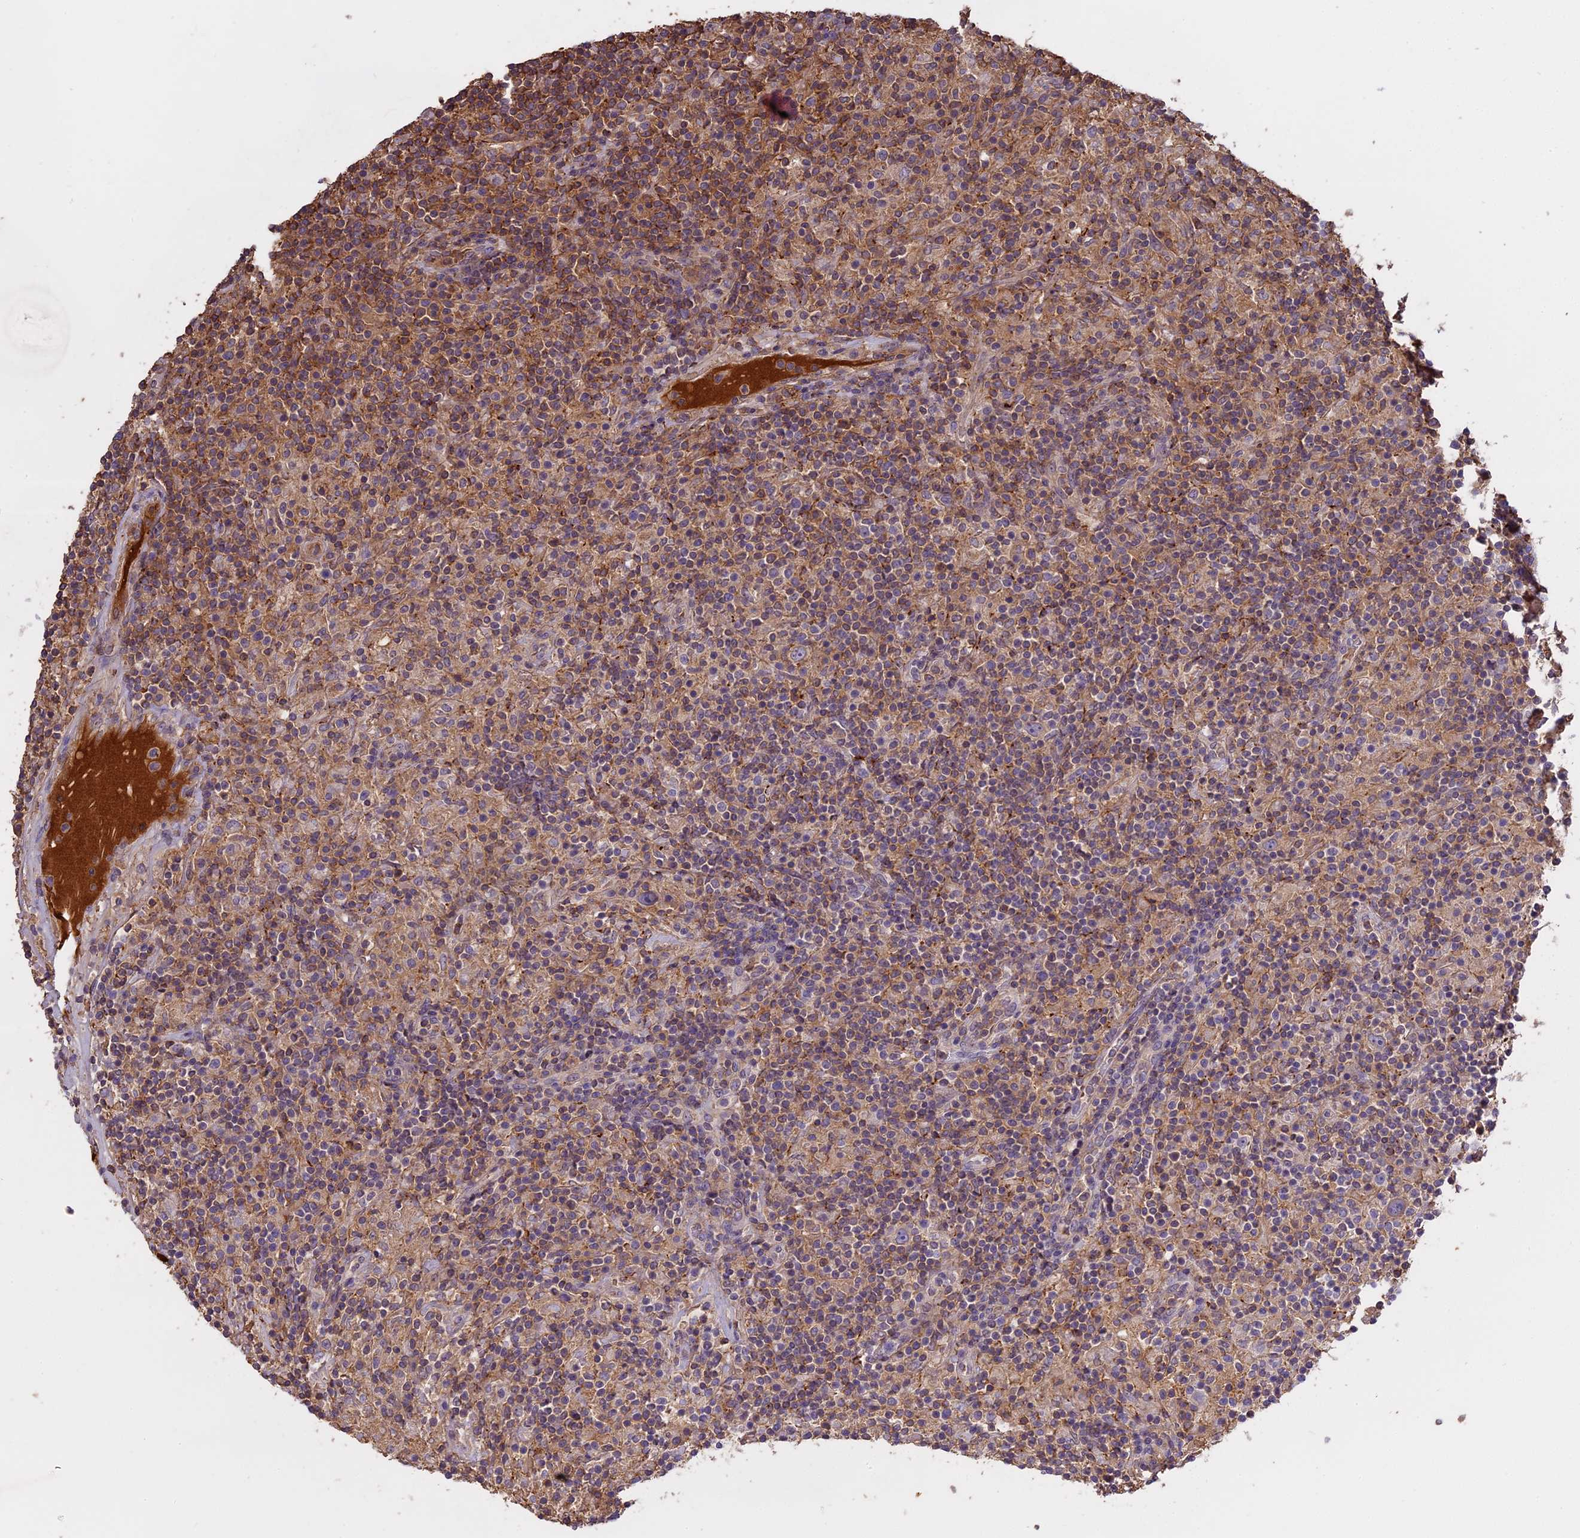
{"staining": {"intensity": "negative", "quantity": "none", "location": "none"}, "tissue": "lymphoma", "cell_type": "Tumor cells", "image_type": "cancer", "snomed": [{"axis": "morphology", "description": "Hodgkin's disease, NOS"}, {"axis": "topography", "description": "Lymph node"}], "caption": "High power microscopy image of an immunohistochemistry (IHC) histopathology image of Hodgkin's disease, revealing no significant staining in tumor cells. Nuclei are stained in blue.", "gene": "CFAP119", "patient": {"sex": "male", "age": 70}}